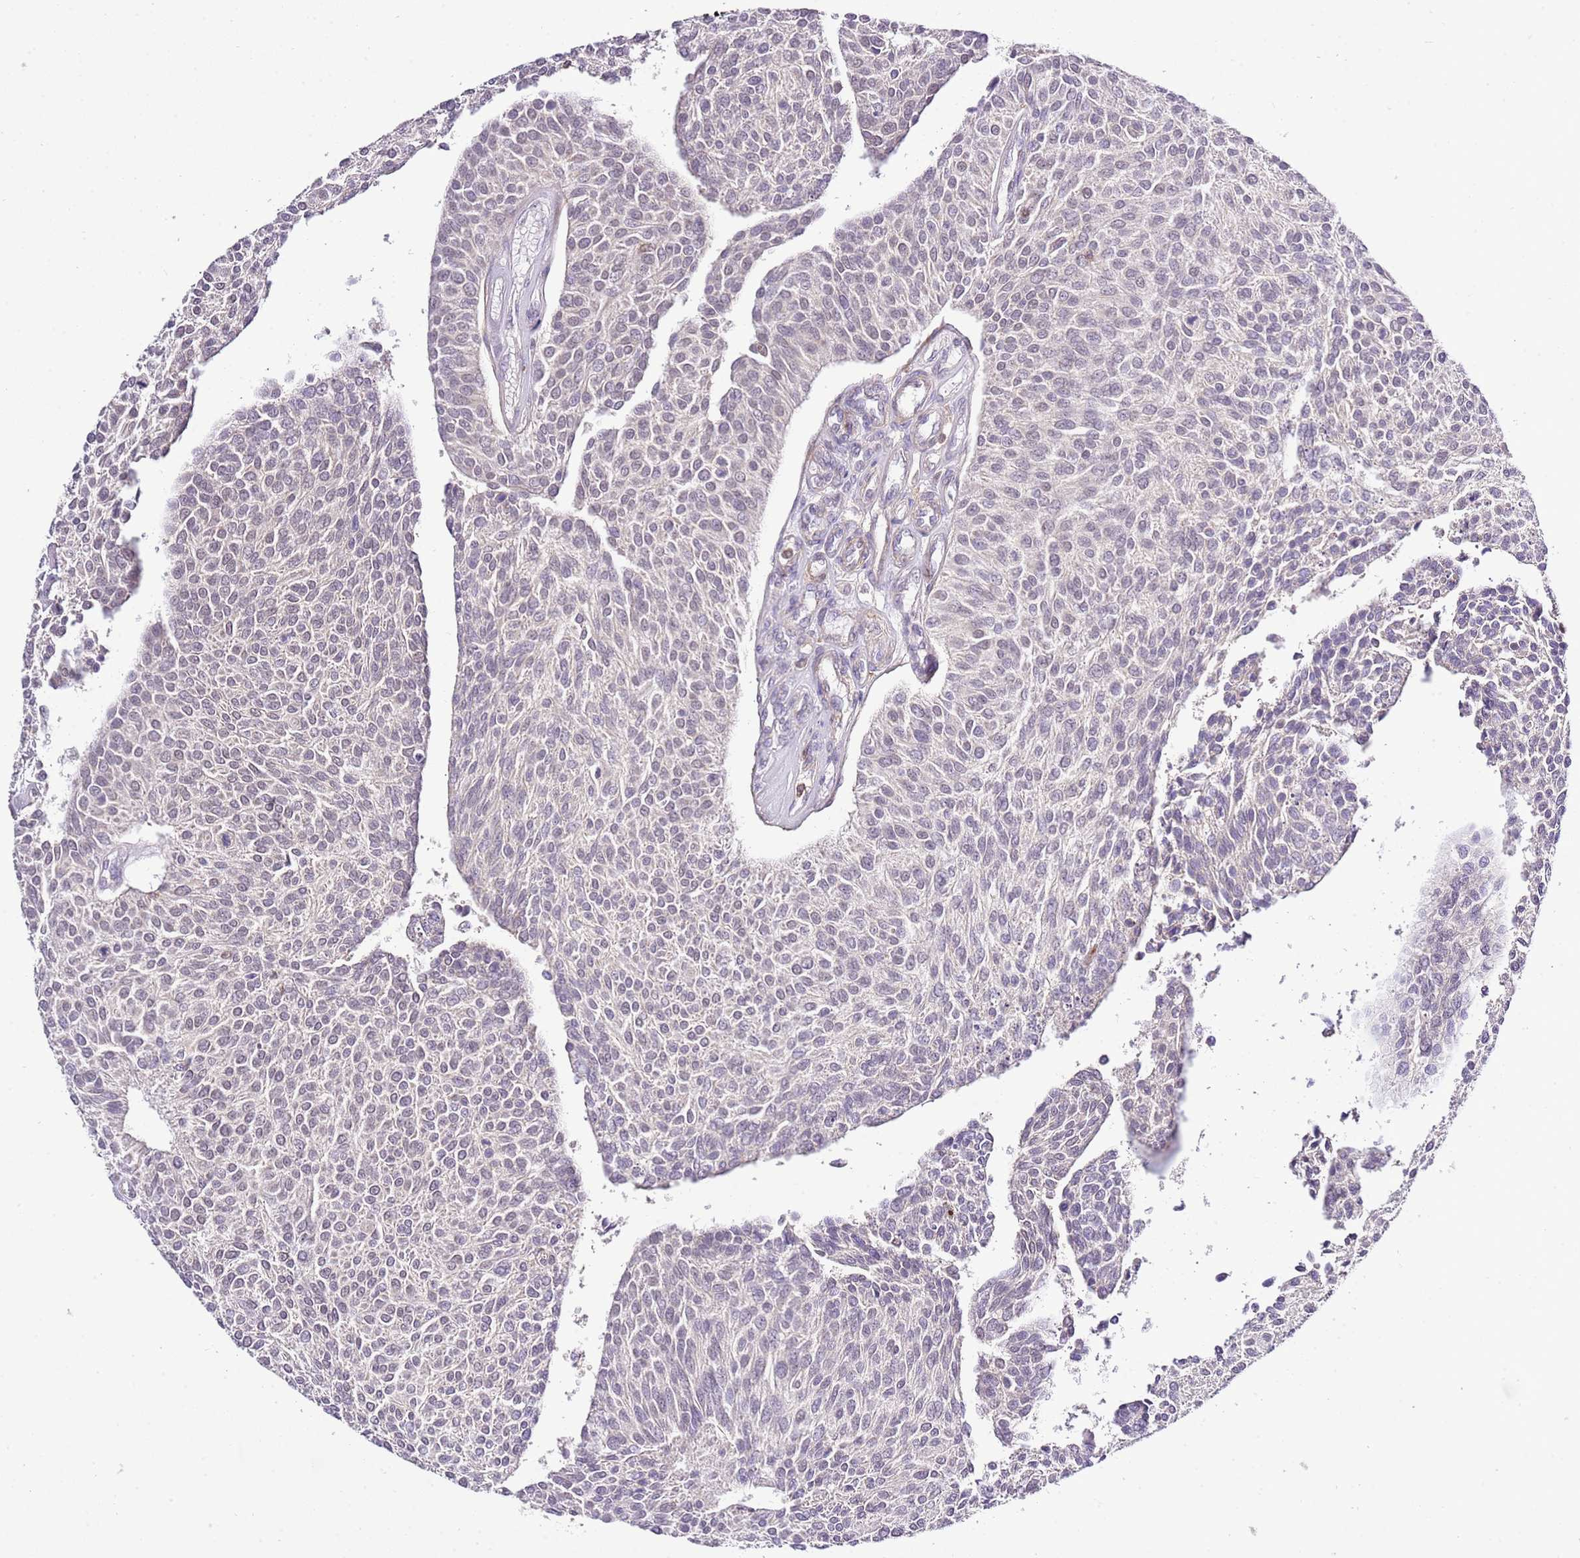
{"staining": {"intensity": "negative", "quantity": "none", "location": "none"}, "tissue": "urothelial cancer", "cell_type": "Tumor cells", "image_type": "cancer", "snomed": [{"axis": "morphology", "description": "Urothelial carcinoma, NOS"}, {"axis": "topography", "description": "Urinary bladder"}], "caption": "Urothelial cancer stained for a protein using IHC reveals no expression tumor cells.", "gene": "EFHD1", "patient": {"sex": "male", "age": 55}}